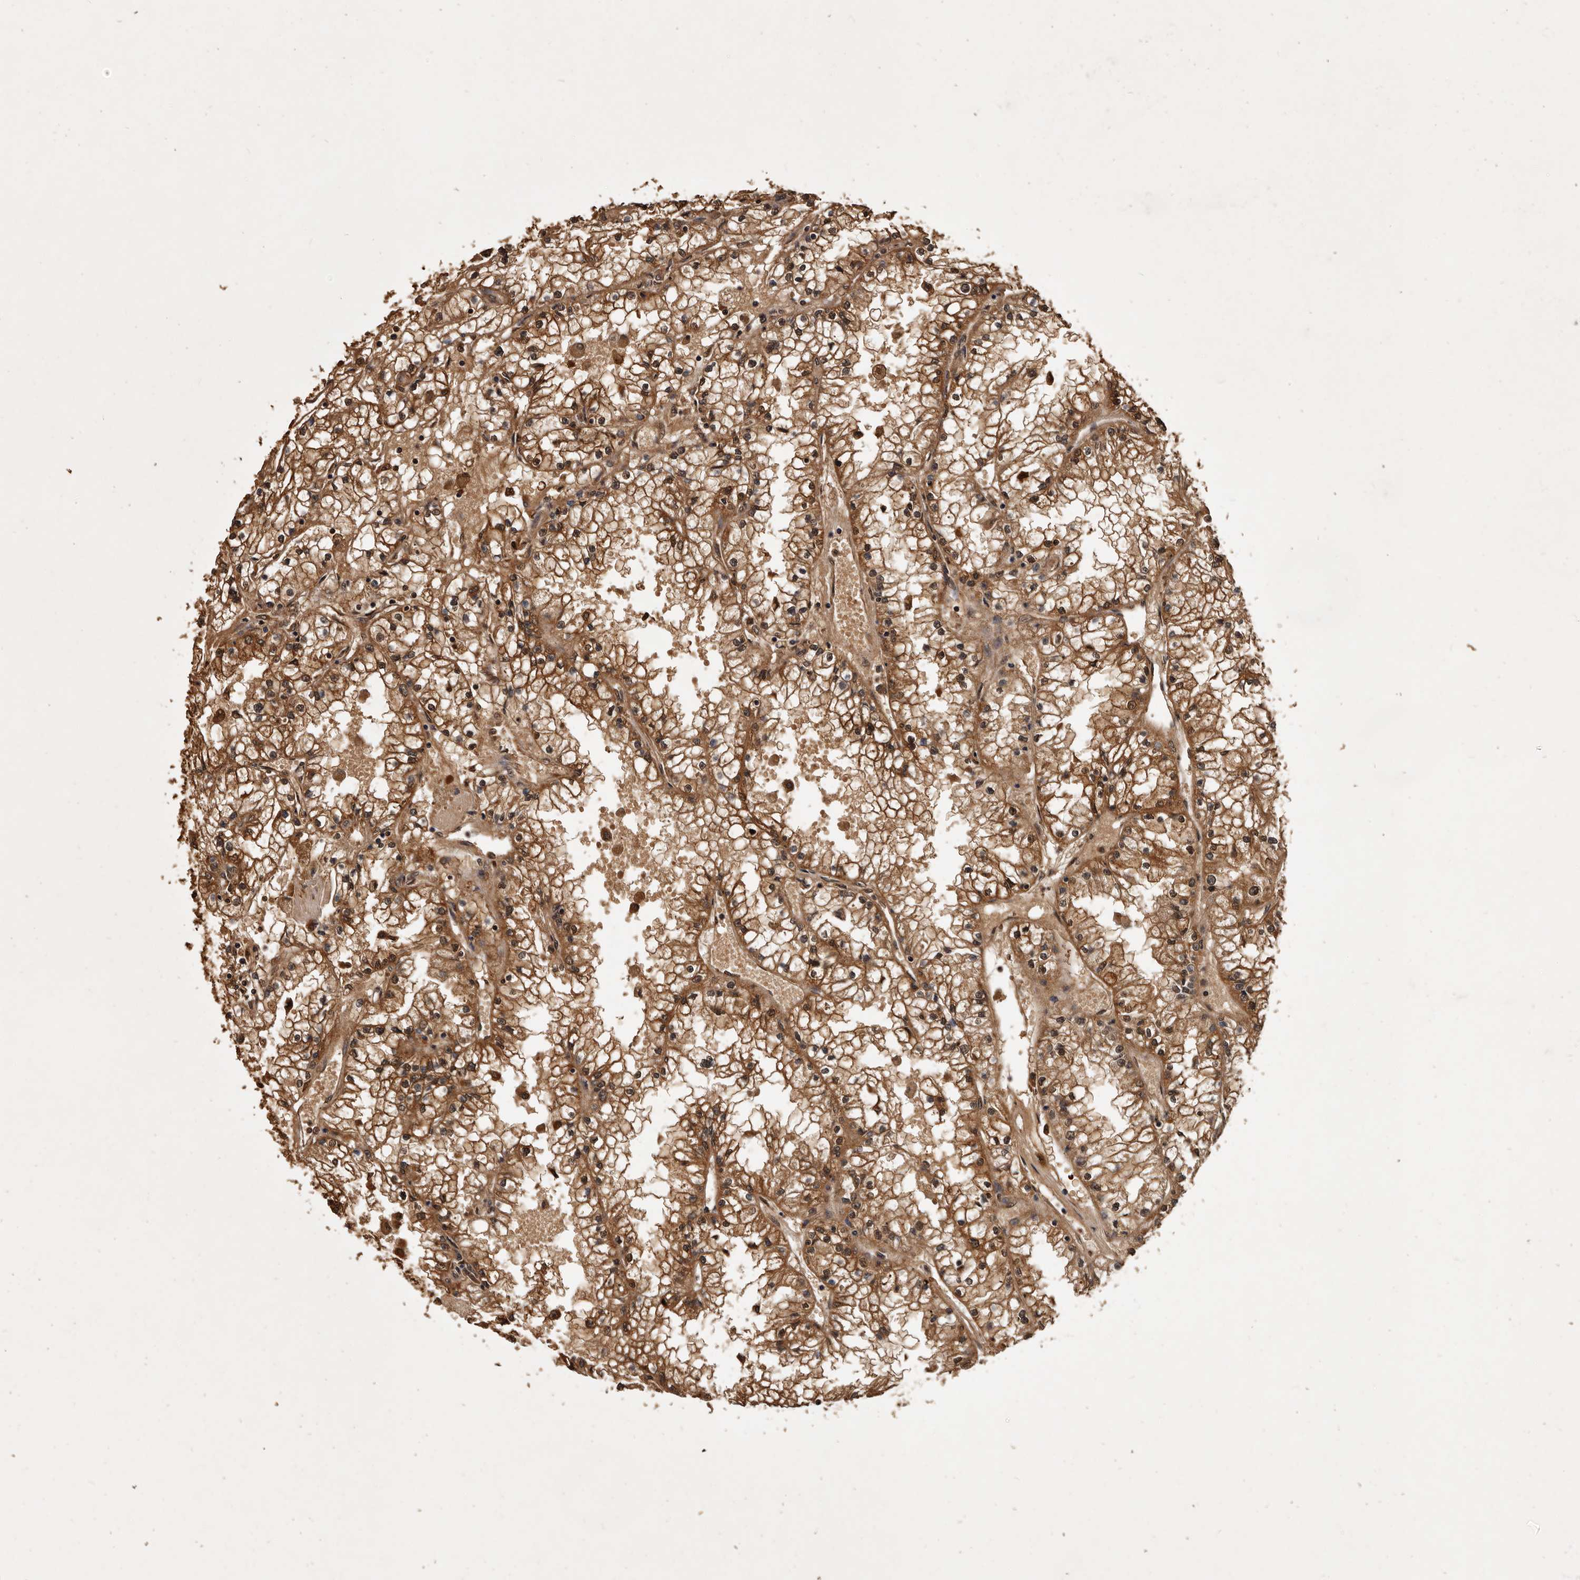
{"staining": {"intensity": "strong", "quantity": ">75%", "location": "cytoplasmic/membranous"}, "tissue": "renal cancer", "cell_type": "Tumor cells", "image_type": "cancer", "snomed": [{"axis": "morphology", "description": "Adenocarcinoma, NOS"}, {"axis": "topography", "description": "Kidney"}], "caption": "The image exhibits immunohistochemical staining of renal cancer. There is strong cytoplasmic/membranous staining is identified in about >75% of tumor cells.", "gene": "PARS2", "patient": {"sex": "male", "age": 56}}